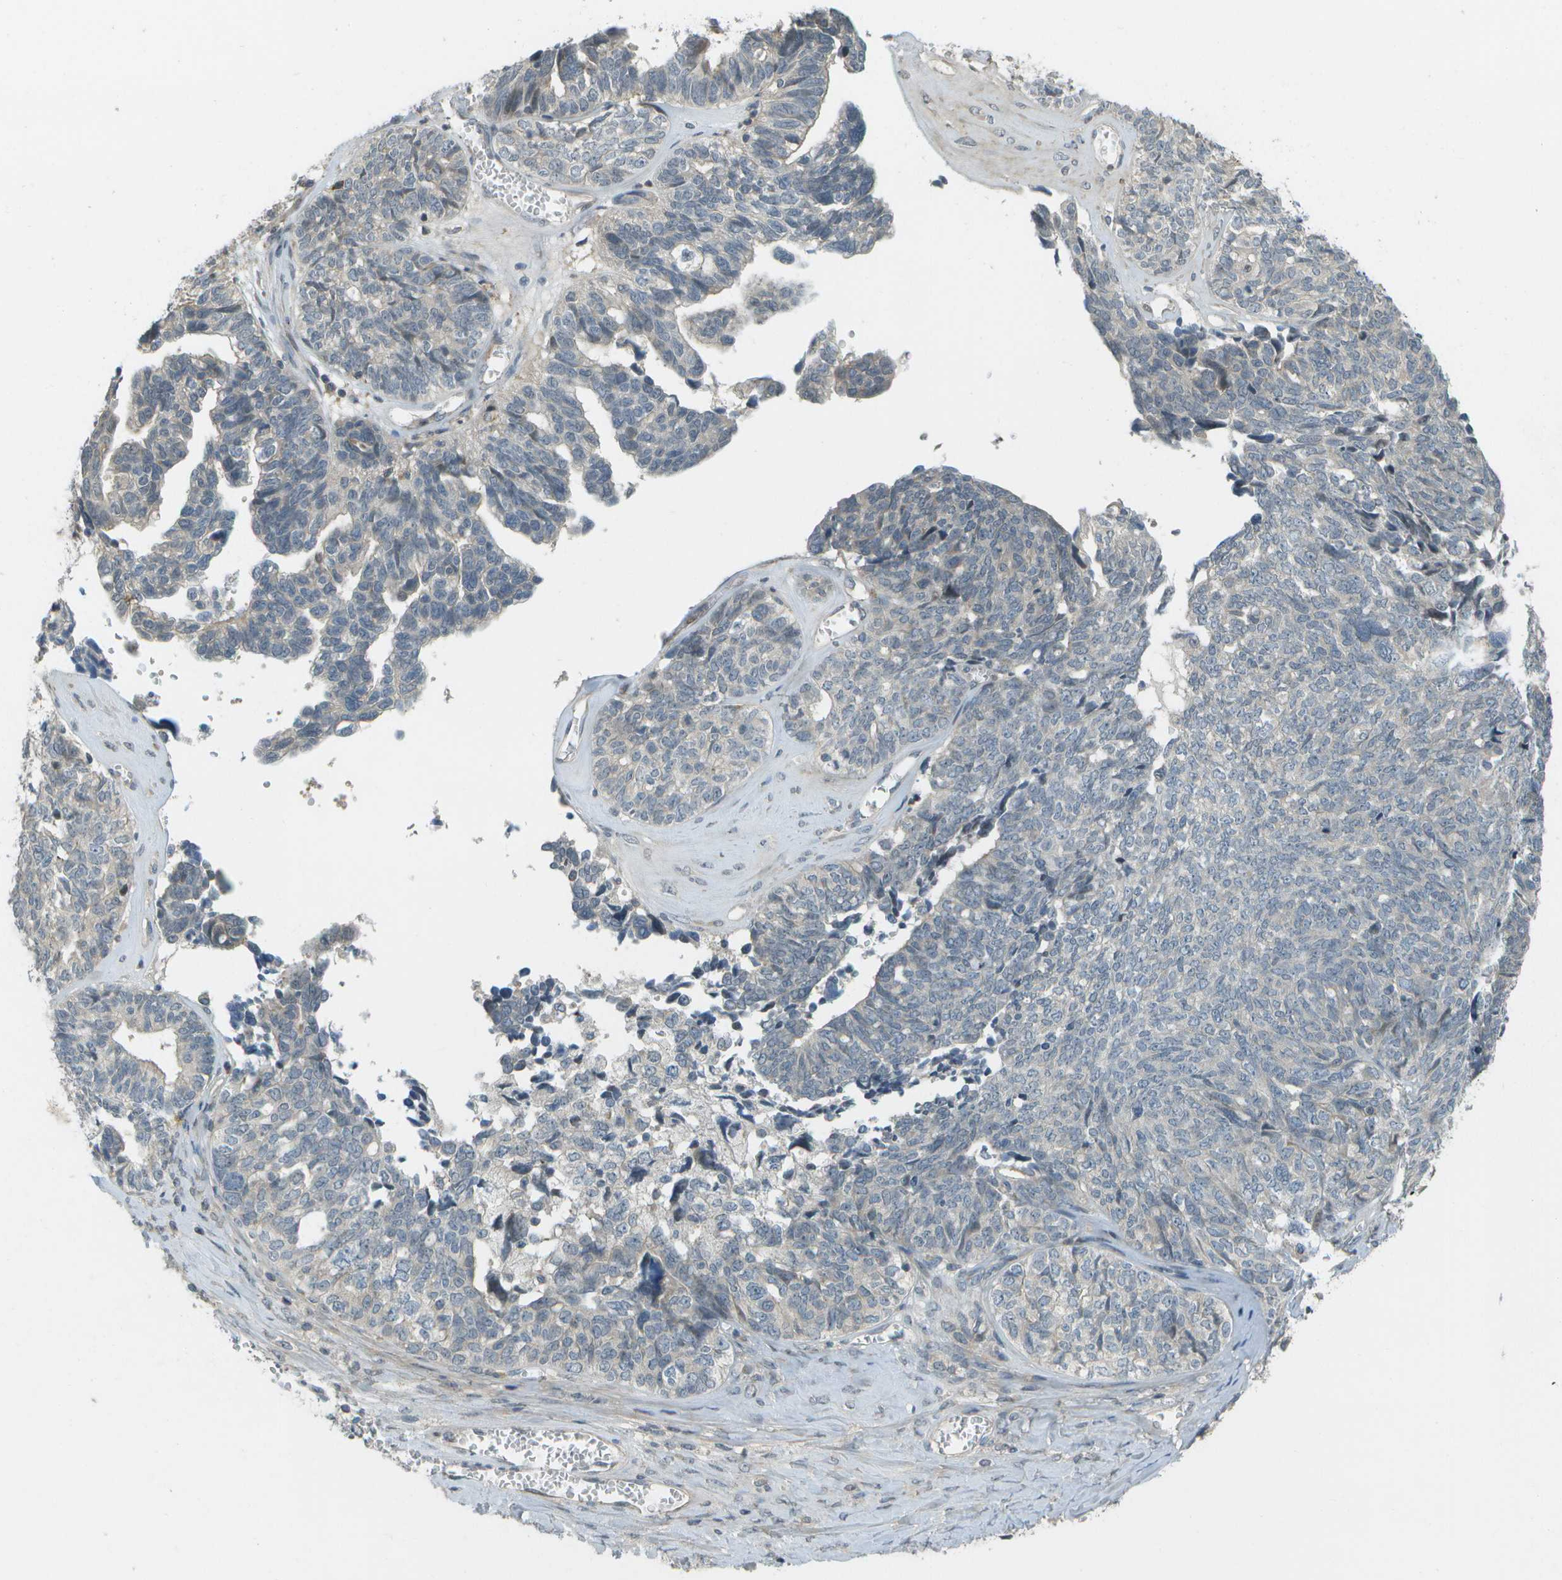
{"staining": {"intensity": "negative", "quantity": "none", "location": "none"}, "tissue": "ovarian cancer", "cell_type": "Tumor cells", "image_type": "cancer", "snomed": [{"axis": "morphology", "description": "Cystadenocarcinoma, serous, NOS"}, {"axis": "topography", "description": "Ovary"}], "caption": "Image shows no significant protein positivity in tumor cells of ovarian cancer. (Brightfield microscopy of DAB (3,3'-diaminobenzidine) IHC at high magnification).", "gene": "WNK2", "patient": {"sex": "female", "age": 79}}